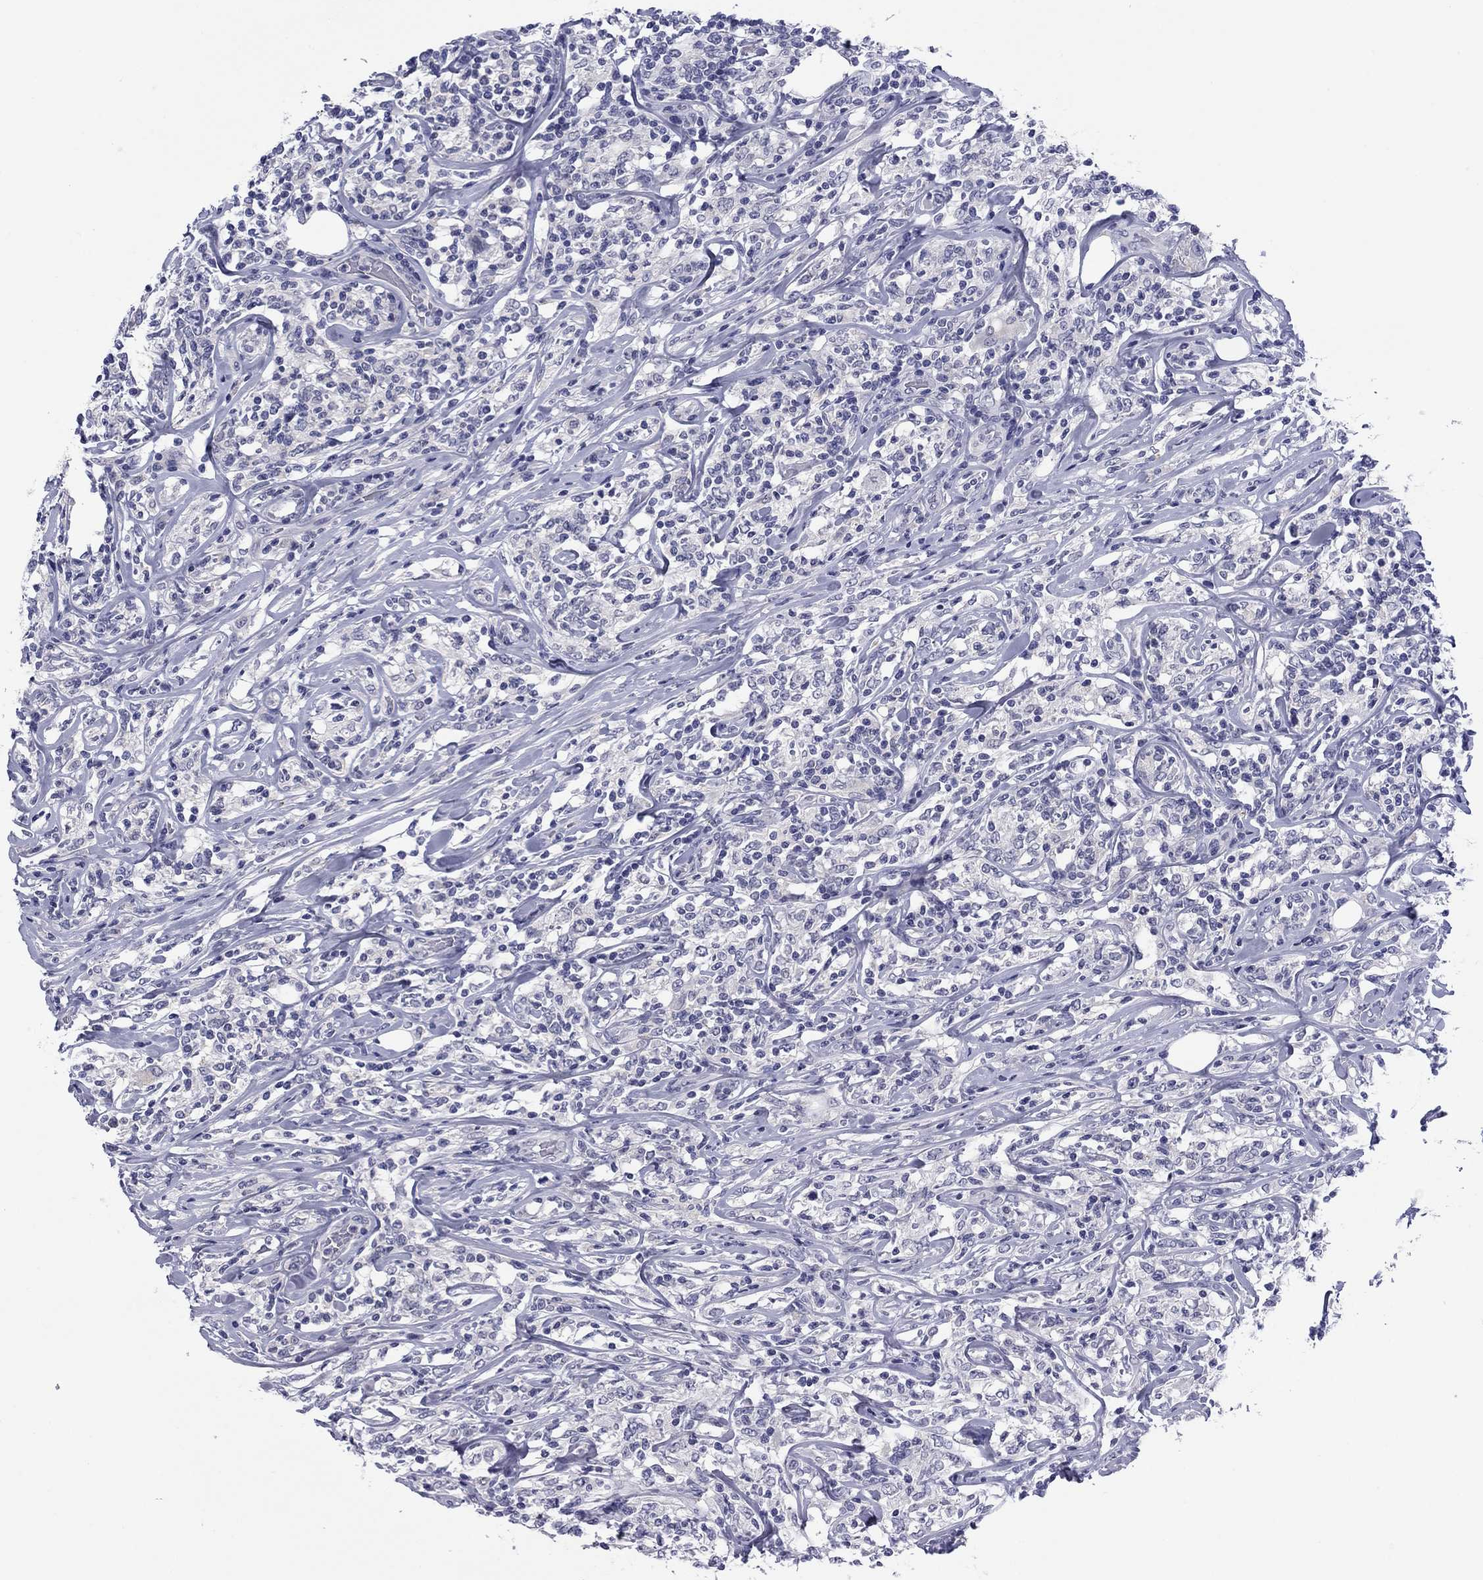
{"staining": {"intensity": "negative", "quantity": "none", "location": "none"}, "tissue": "lymphoma", "cell_type": "Tumor cells", "image_type": "cancer", "snomed": [{"axis": "morphology", "description": "Malignant lymphoma, non-Hodgkin's type, High grade"}, {"axis": "topography", "description": "Lymph node"}], "caption": "A high-resolution micrograph shows immunohistochemistry staining of lymphoma, which shows no significant staining in tumor cells.", "gene": "TCFL5", "patient": {"sex": "female", "age": 84}}